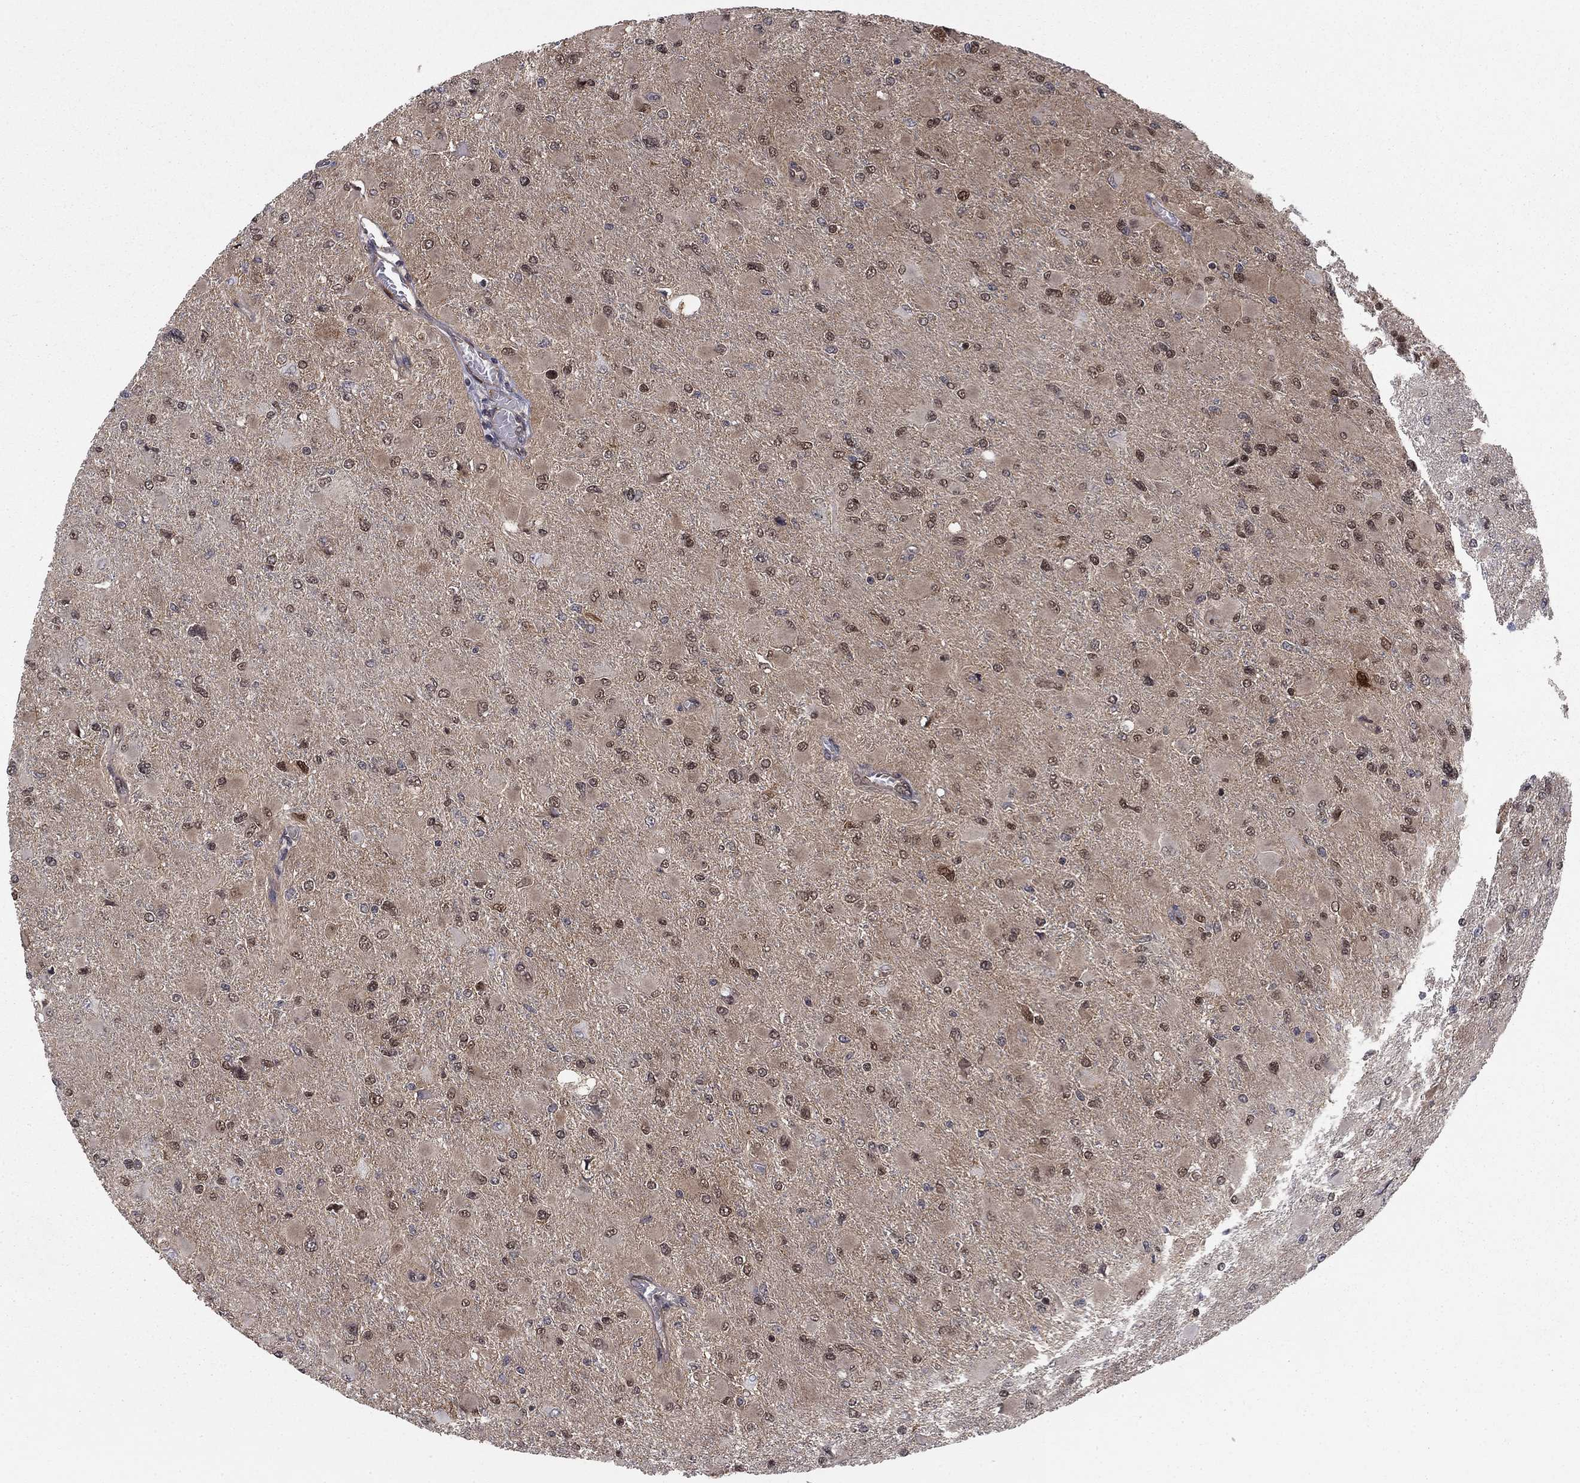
{"staining": {"intensity": "moderate", "quantity": "<25%", "location": "nuclear"}, "tissue": "glioma", "cell_type": "Tumor cells", "image_type": "cancer", "snomed": [{"axis": "morphology", "description": "Glioma, malignant, High grade"}, {"axis": "topography", "description": "Cerebral cortex"}], "caption": "Malignant glioma (high-grade) stained with immunohistochemistry (IHC) demonstrates moderate nuclear positivity in approximately <25% of tumor cells.", "gene": "FKBP4", "patient": {"sex": "female", "age": 36}}